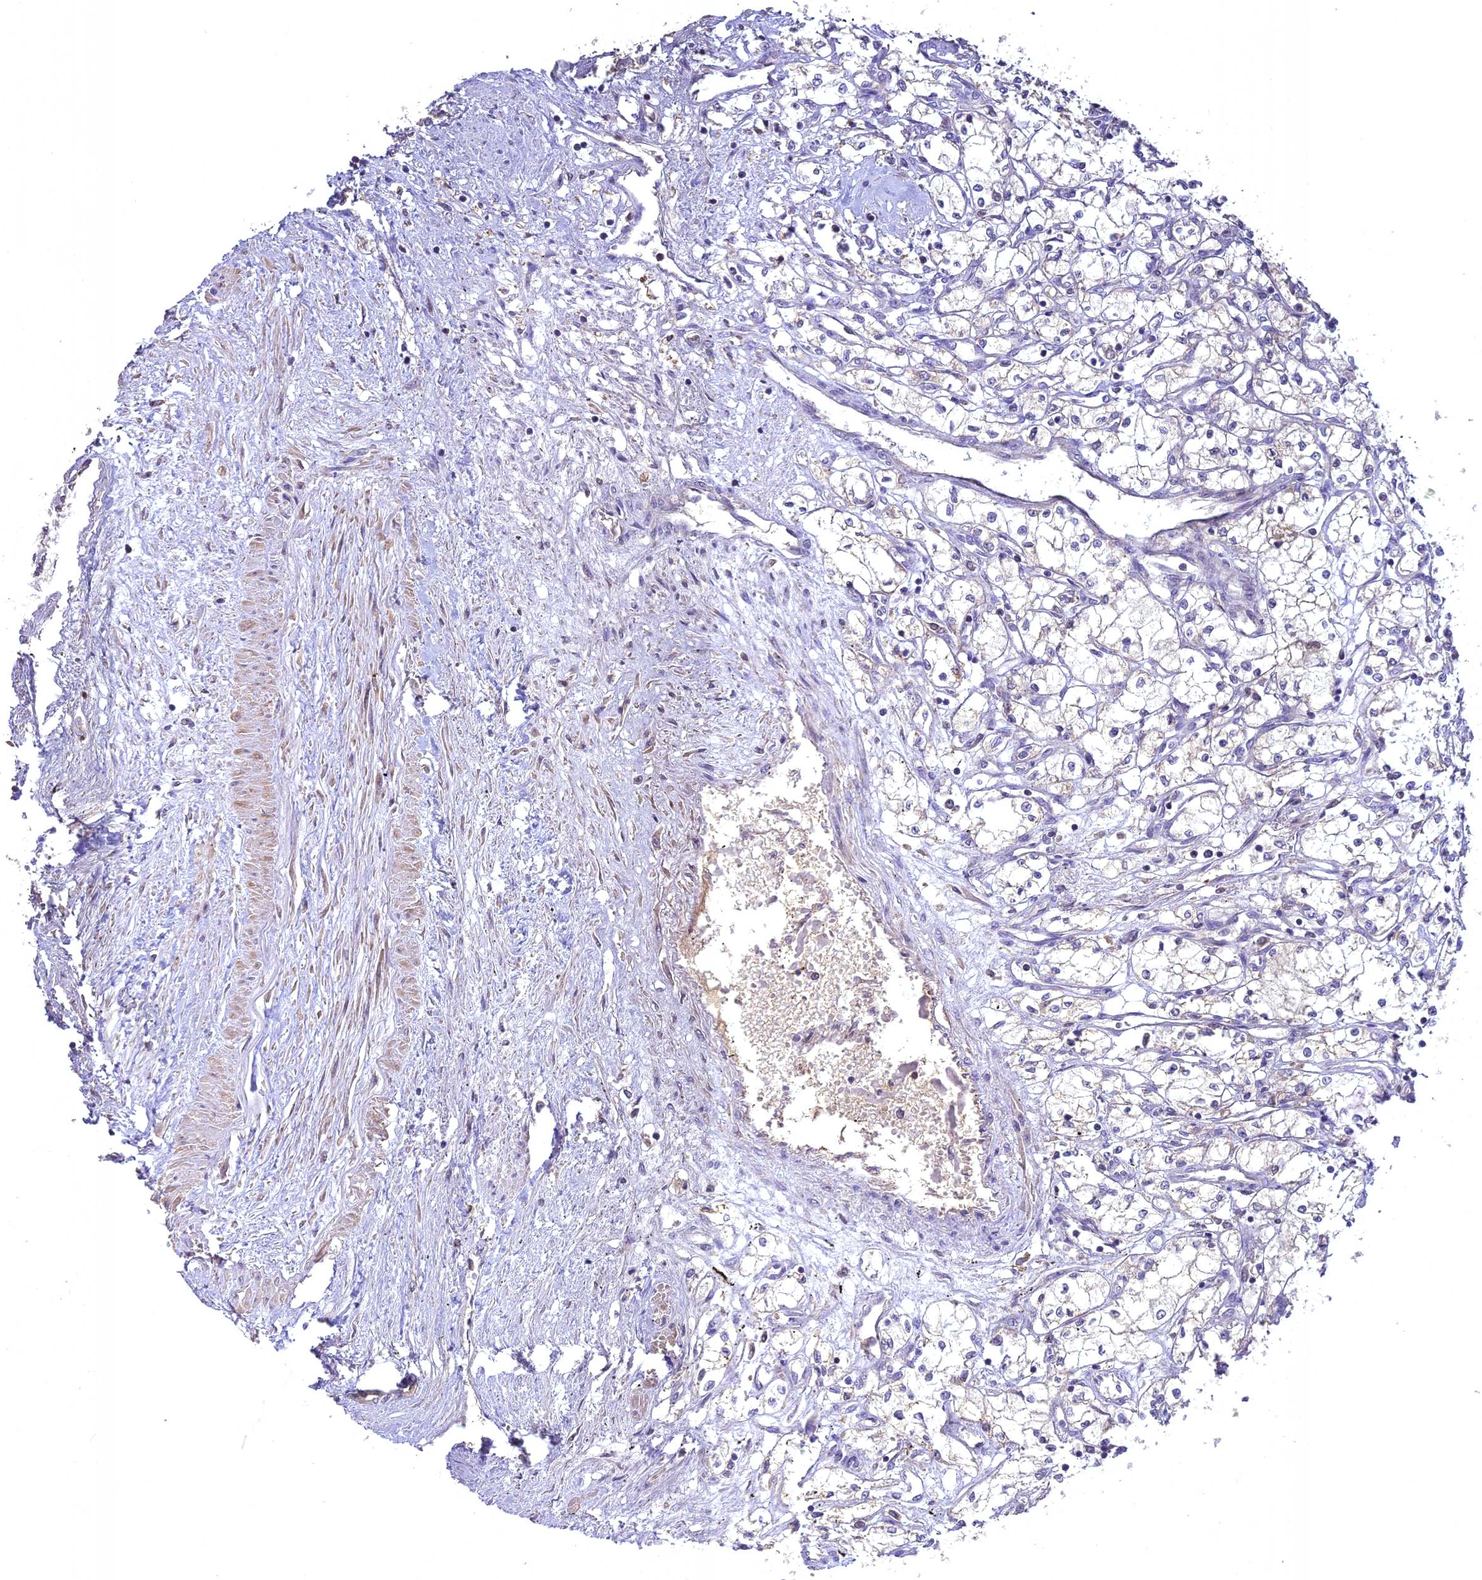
{"staining": {"intensity": "negative", "quantity": "none", "location": "none"}, "tissue": "renal cancer", "cell_type": "Tumor cells", "image_type": "cancer", "snomed": [{"axis": "morphology", "description": "Adenocarcinoma, NOS"}, {"axis": "topography", "description": "Kidney"}], "caption": "A micrograph of renal adenocarcinoma stained for a protein displays no brown staining in tumor cells.", "gene": "NUDT8", "patient": {"sex": "male", "age": 59}}